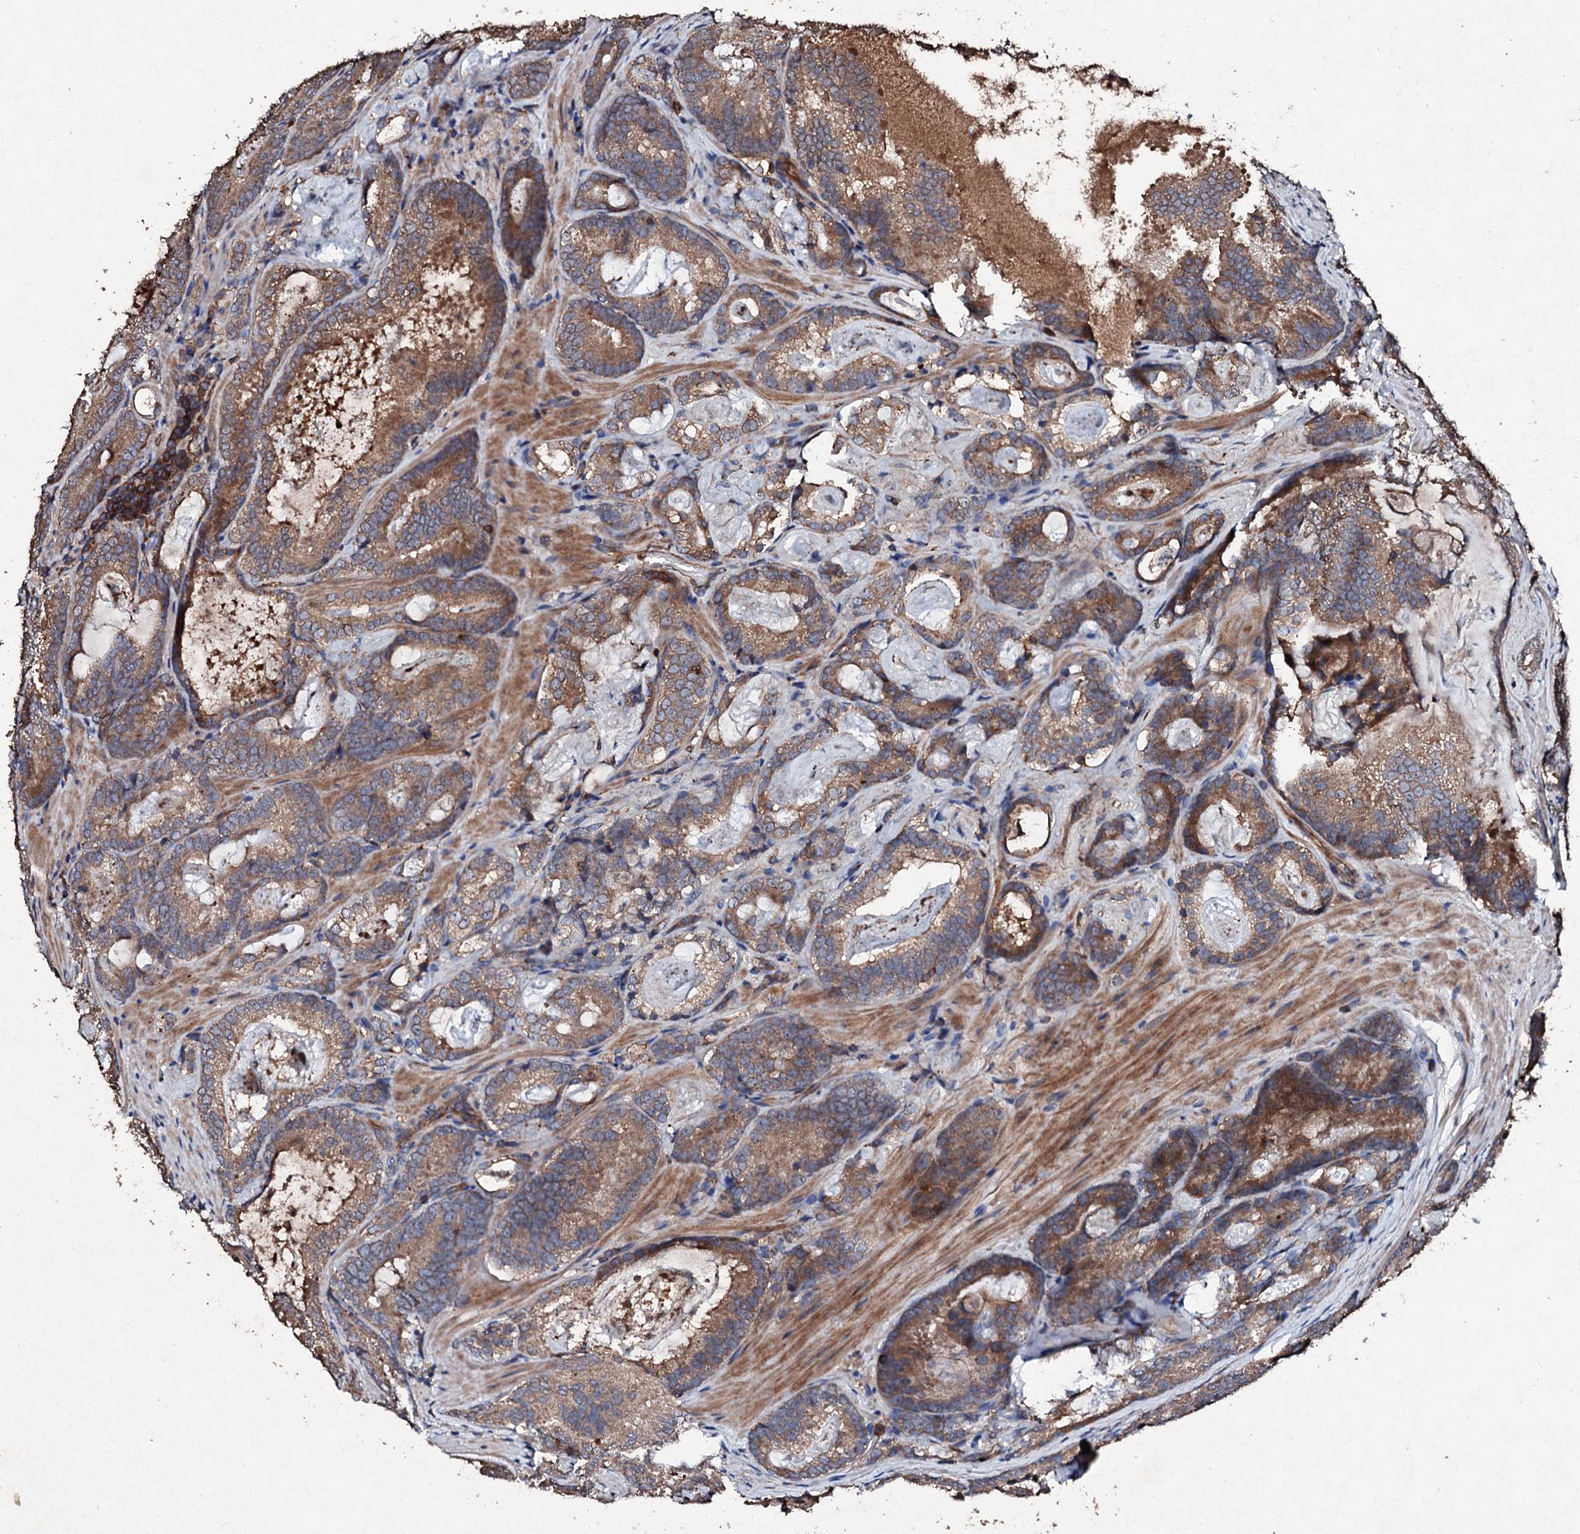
{"staining": {"intensity": "moderate", "quantity": ">75%", "location": "cytoplasmic/membranous"}, "tissue": "prostate cancer", "cell_type": "Tumor cells", "image_type": "cancer", "snomed": [{"axis": "morphology", "description": "Adenocarcinoma, Low grade"}, {"axis": "topography", "description": "Prostate"}], "caption": "Protein expression by immunohistochemistry demonstrates moderate cytoplasmic/membranous staining in approximately >75% of tumor cells in prostate low-grade adenocarcinoma. Nuclei are stained in blue.", "gene": "KERA", "patient": {"sex": "male", "age": 60}}